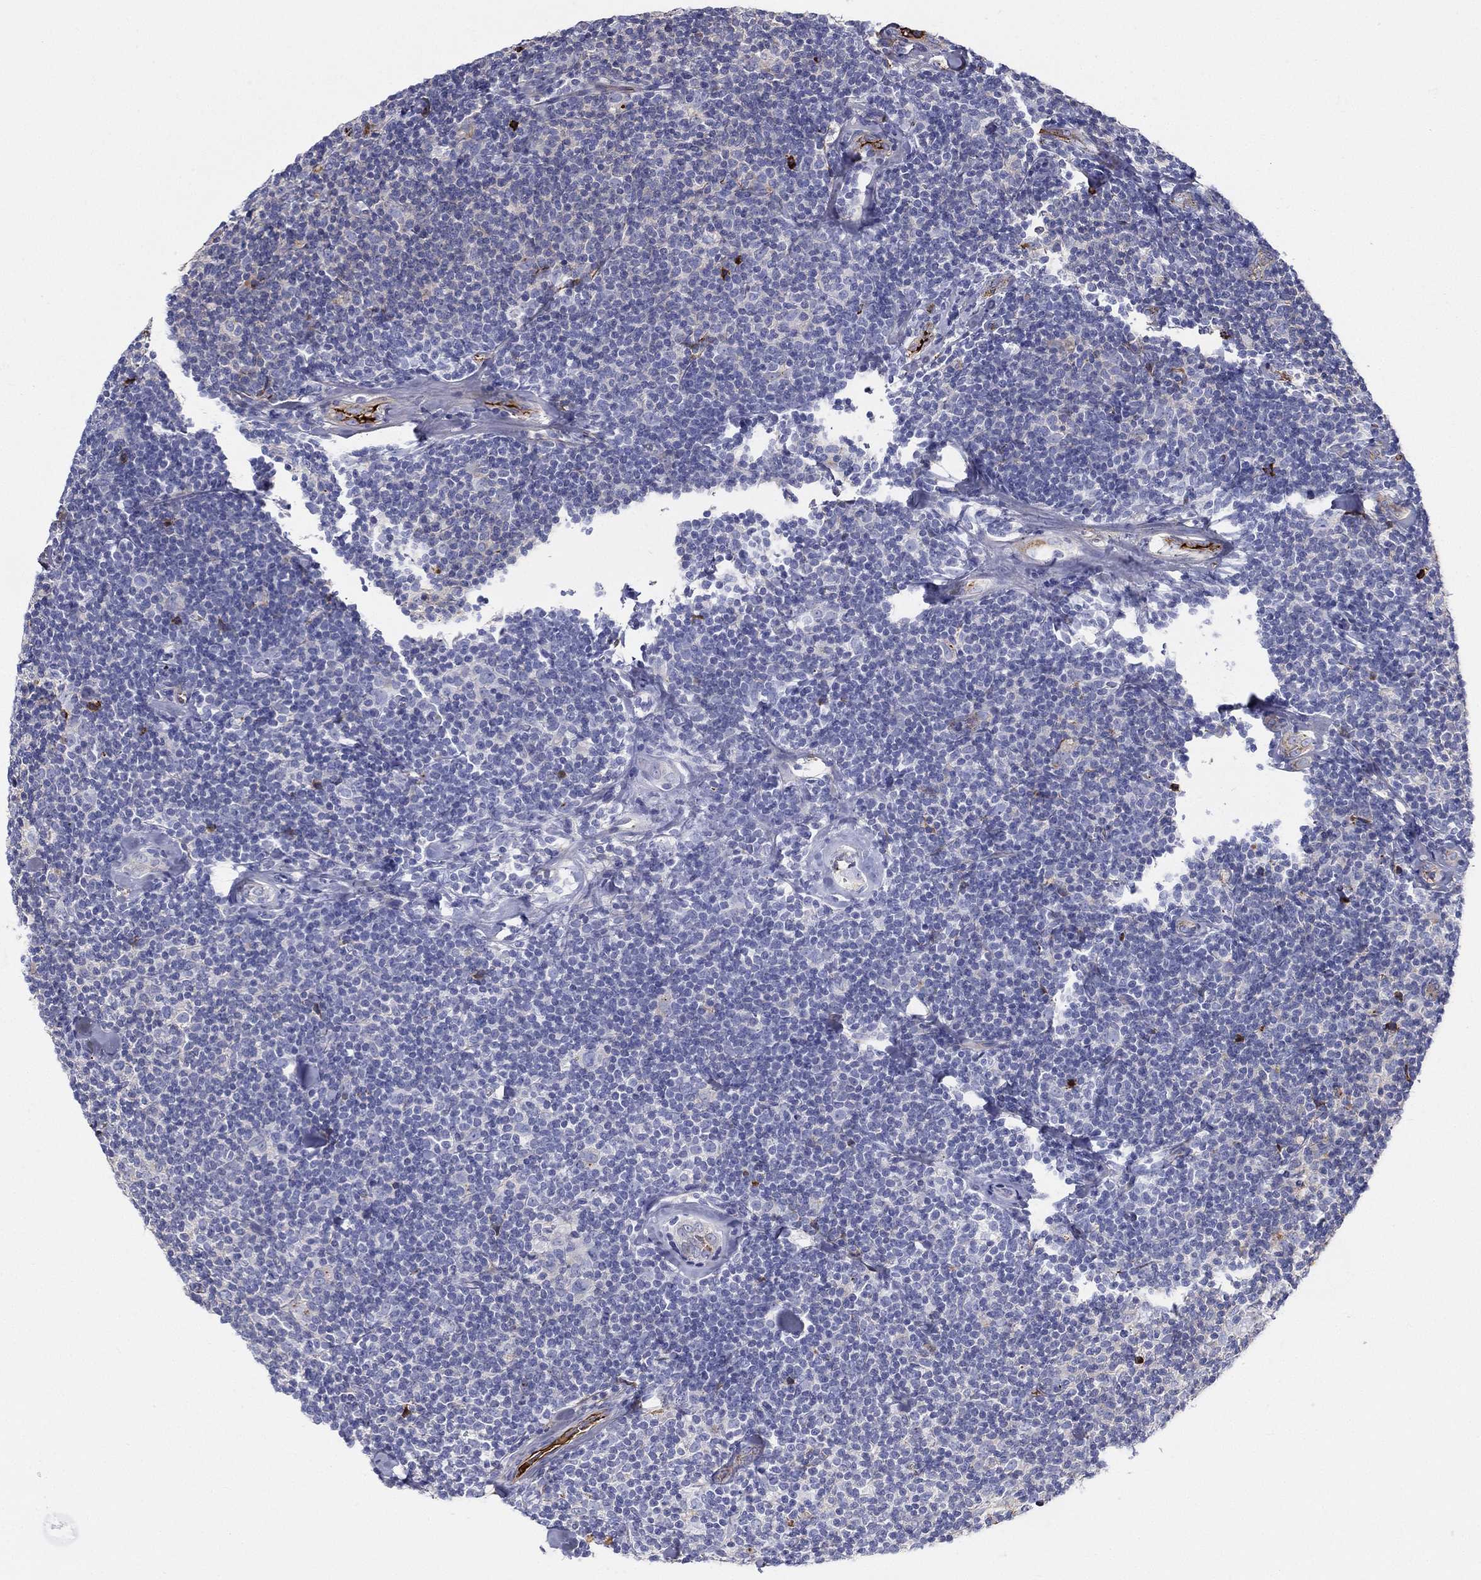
{"staining": {"intensity": "negative", "quantity": "none", "location": "none"}, "tissue": "lymphoma", "cell_type": "Tumor cells", "image_type": "cancer", "snomed": [{"axis": "morphology", "description": "Malignant lymphoma, non-Hodgkin's type, Low grade"}, {"axis": "topography", "description": "Lymph node"}], "caption": "Tumor cells are negative for brown protein staining in low-grade malignant lymphoma, non-Hodgkin's type.", "gene": "IFNB1", "patient": {"sex": "female", "age": 56}}